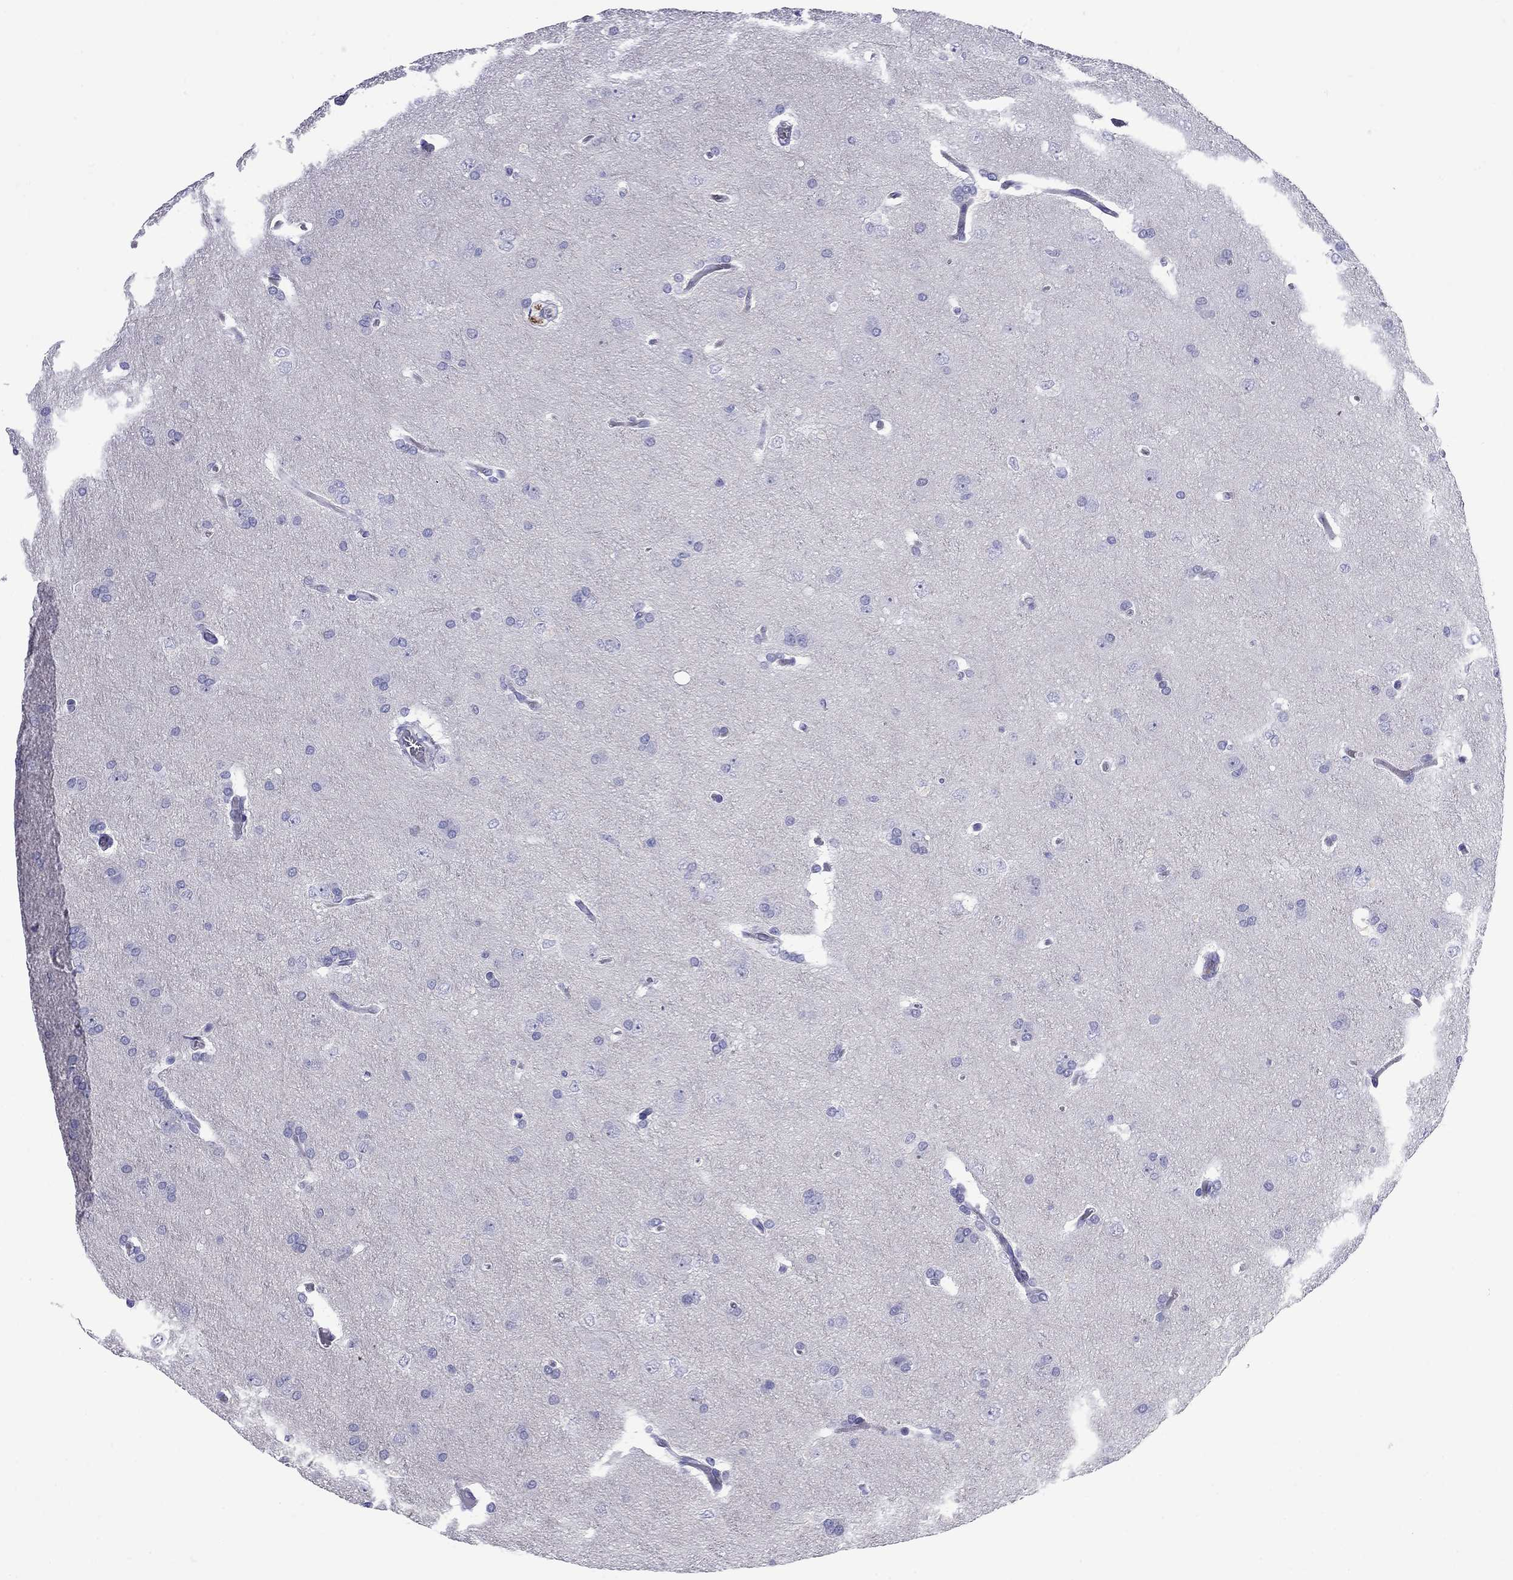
{"staining": {"intensity": "negative", "quantity": "none", "location": "none"}, "tissue": "glioma", "cell_type": "Tumor cells", "image_type": "cancer", "snomed": [{"axis": "morphology", "description": "Glioma, malignant, Low grade"}, {"axis": "topography", "description": "Brain"}], "caption": "Immunohistochemistry (IHC) of malignant low-grade glioma shows no positivity in tumor cells.", "gene": "CMYA5", "patient": {"sex": "female", "age": 32}}